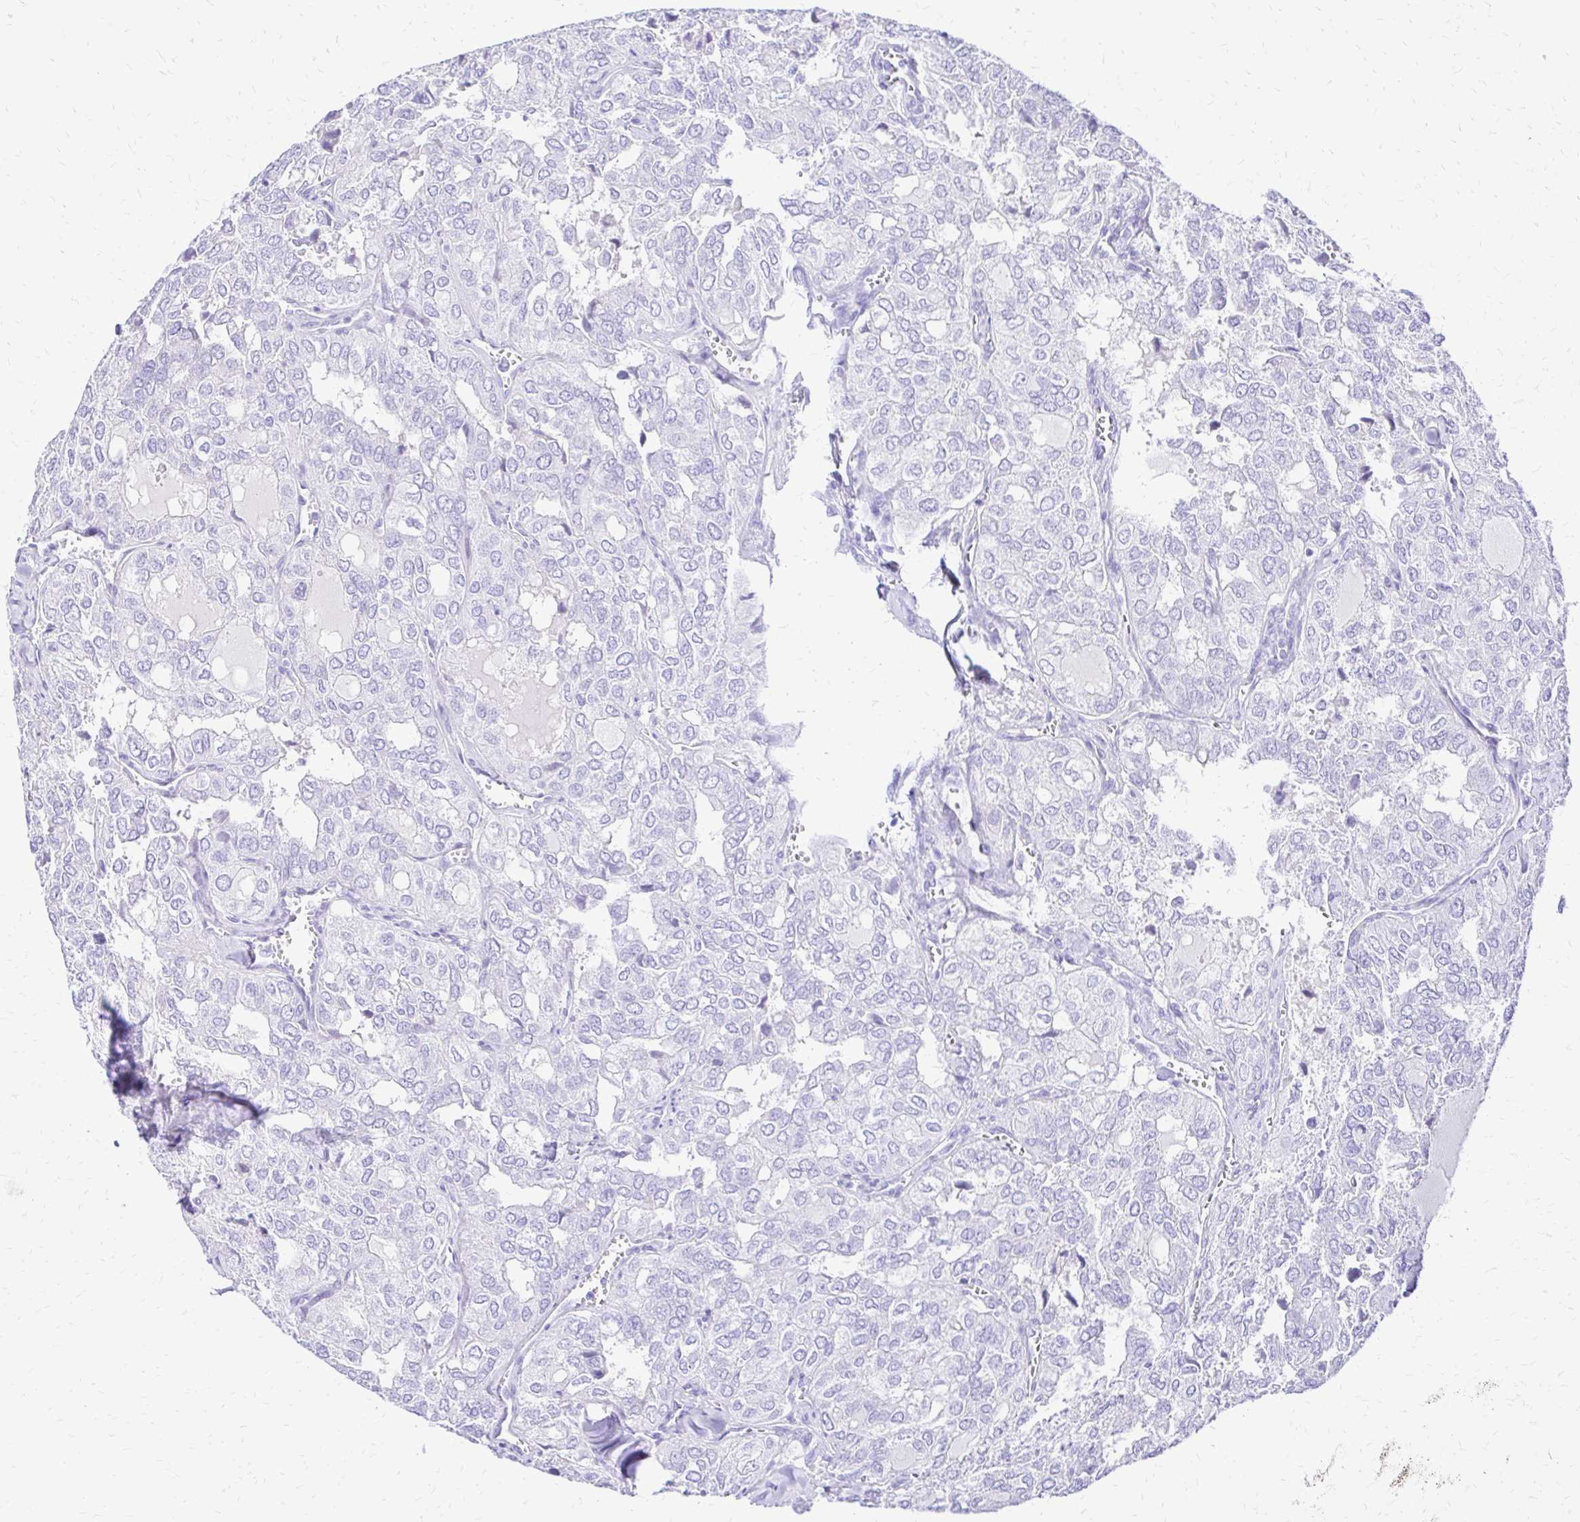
{"staining": {"intensity": "negative", "quantity": "none", "location": "none"}, "tissue": "thyroid cancer", "cell_type": "Tumor cells", "image_type": "cancer", "snomed": [{"axis": "morphology", "description": "Follicular adenoma carcinoma, NOS"}, {"axis": "topography", "description": "Thyroid gland"}], "caption": "IHC histopathology image of human thyroid follicular adenoma carcinoma stained for a protein (brown), which reveals no staining in tumor cells.", "gene": "S100G", "patient": {"sex": "male", "age": 75}}